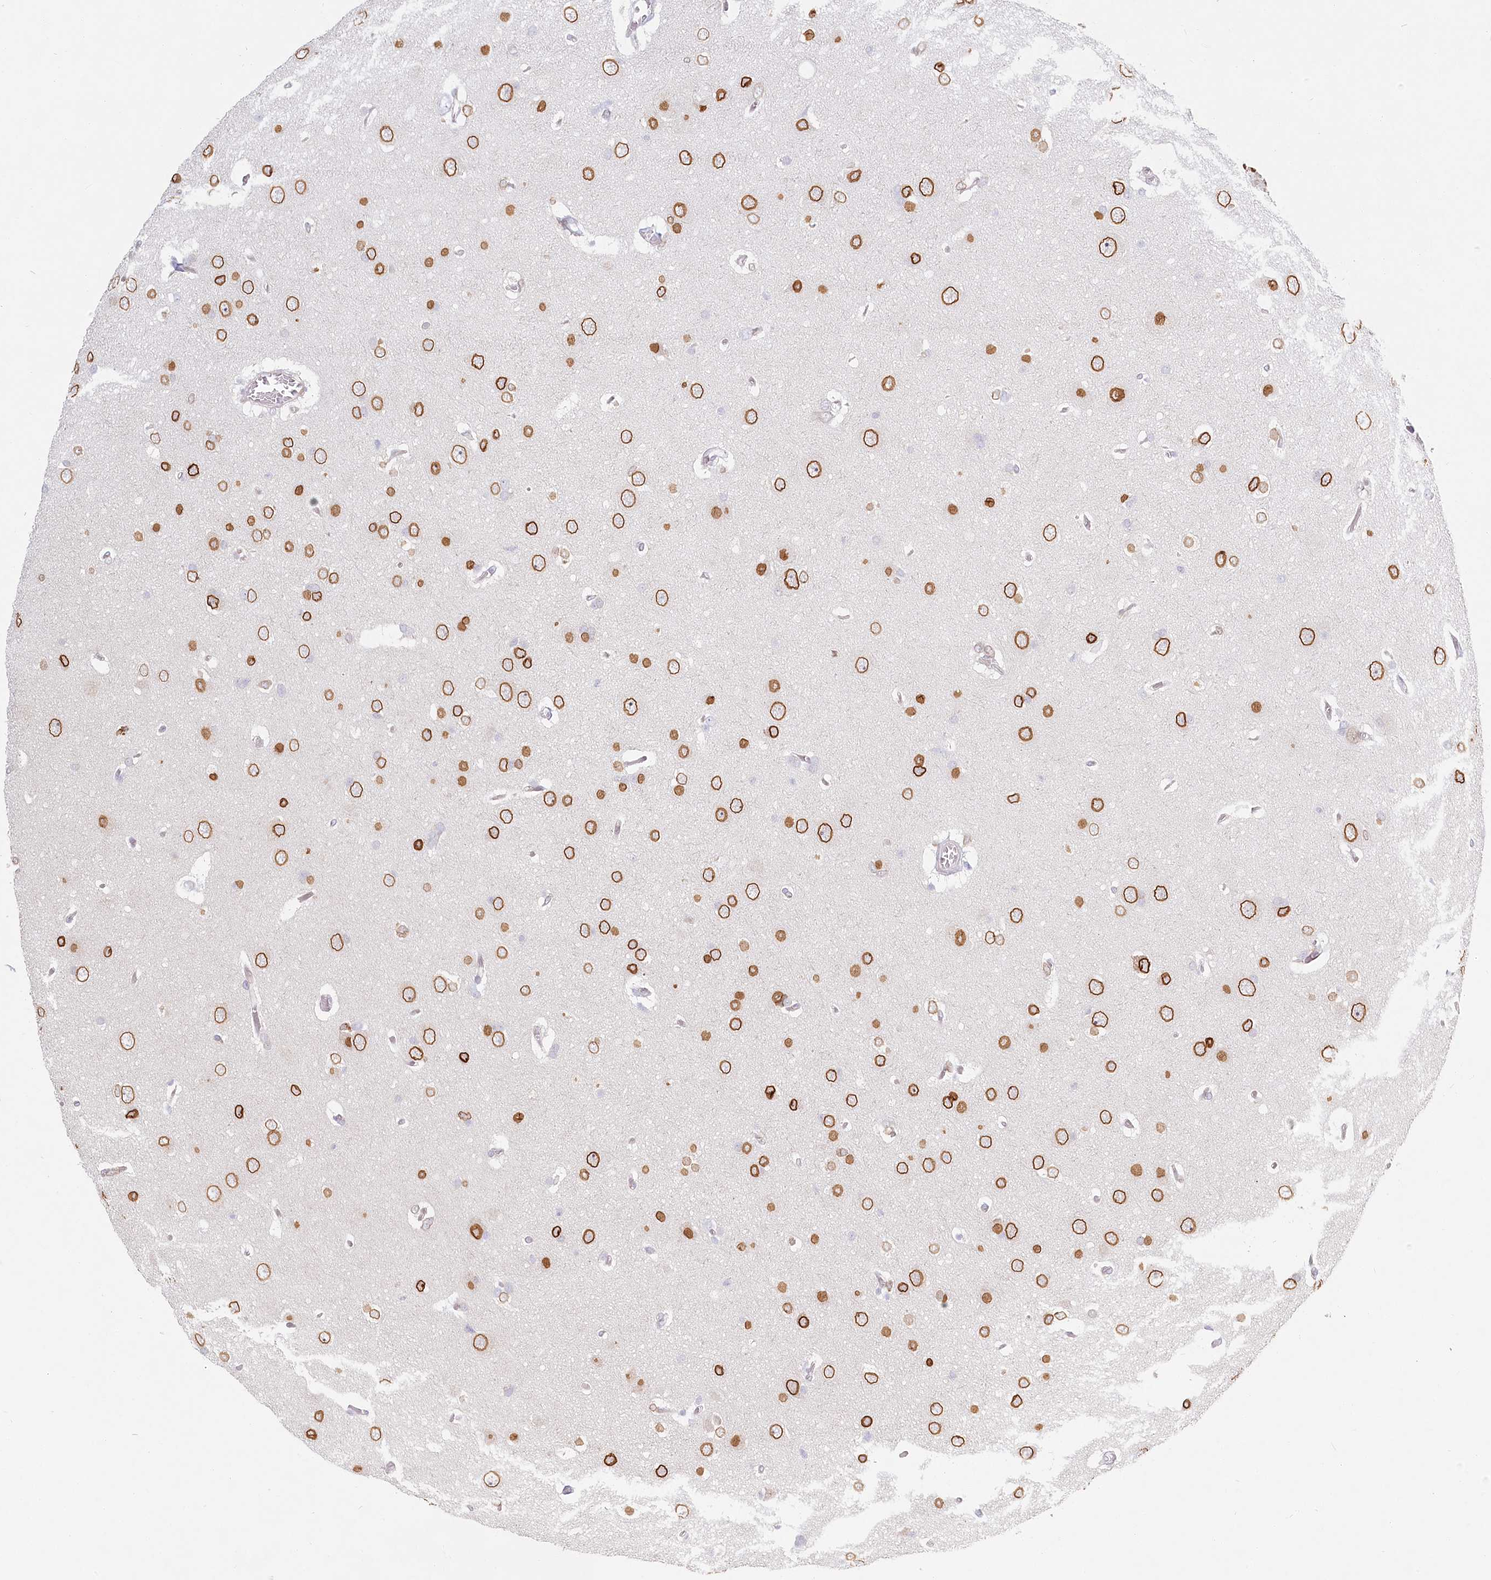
{"staining": {"intensity": "moderate", "quantity": ">75%", "location": "cytoplasmic/membranous,nuclear"}, "tissue": "glioma", "cell_type": "Tumor cells", "image_type": "cancer", "snomed": [{"axis": "morphology", "description": "Glioma, malignant, High grade"}, {"axis": "topography", "description": "Brain"}], "caption": "Human glioma stained for a protein (brown) reveals moderate cytoplasmic/membranous and nuclear positive staining in about >75% of tumor cells.", "gene": "SPINK13", "patient": {"sex": "female", "age": 59}}